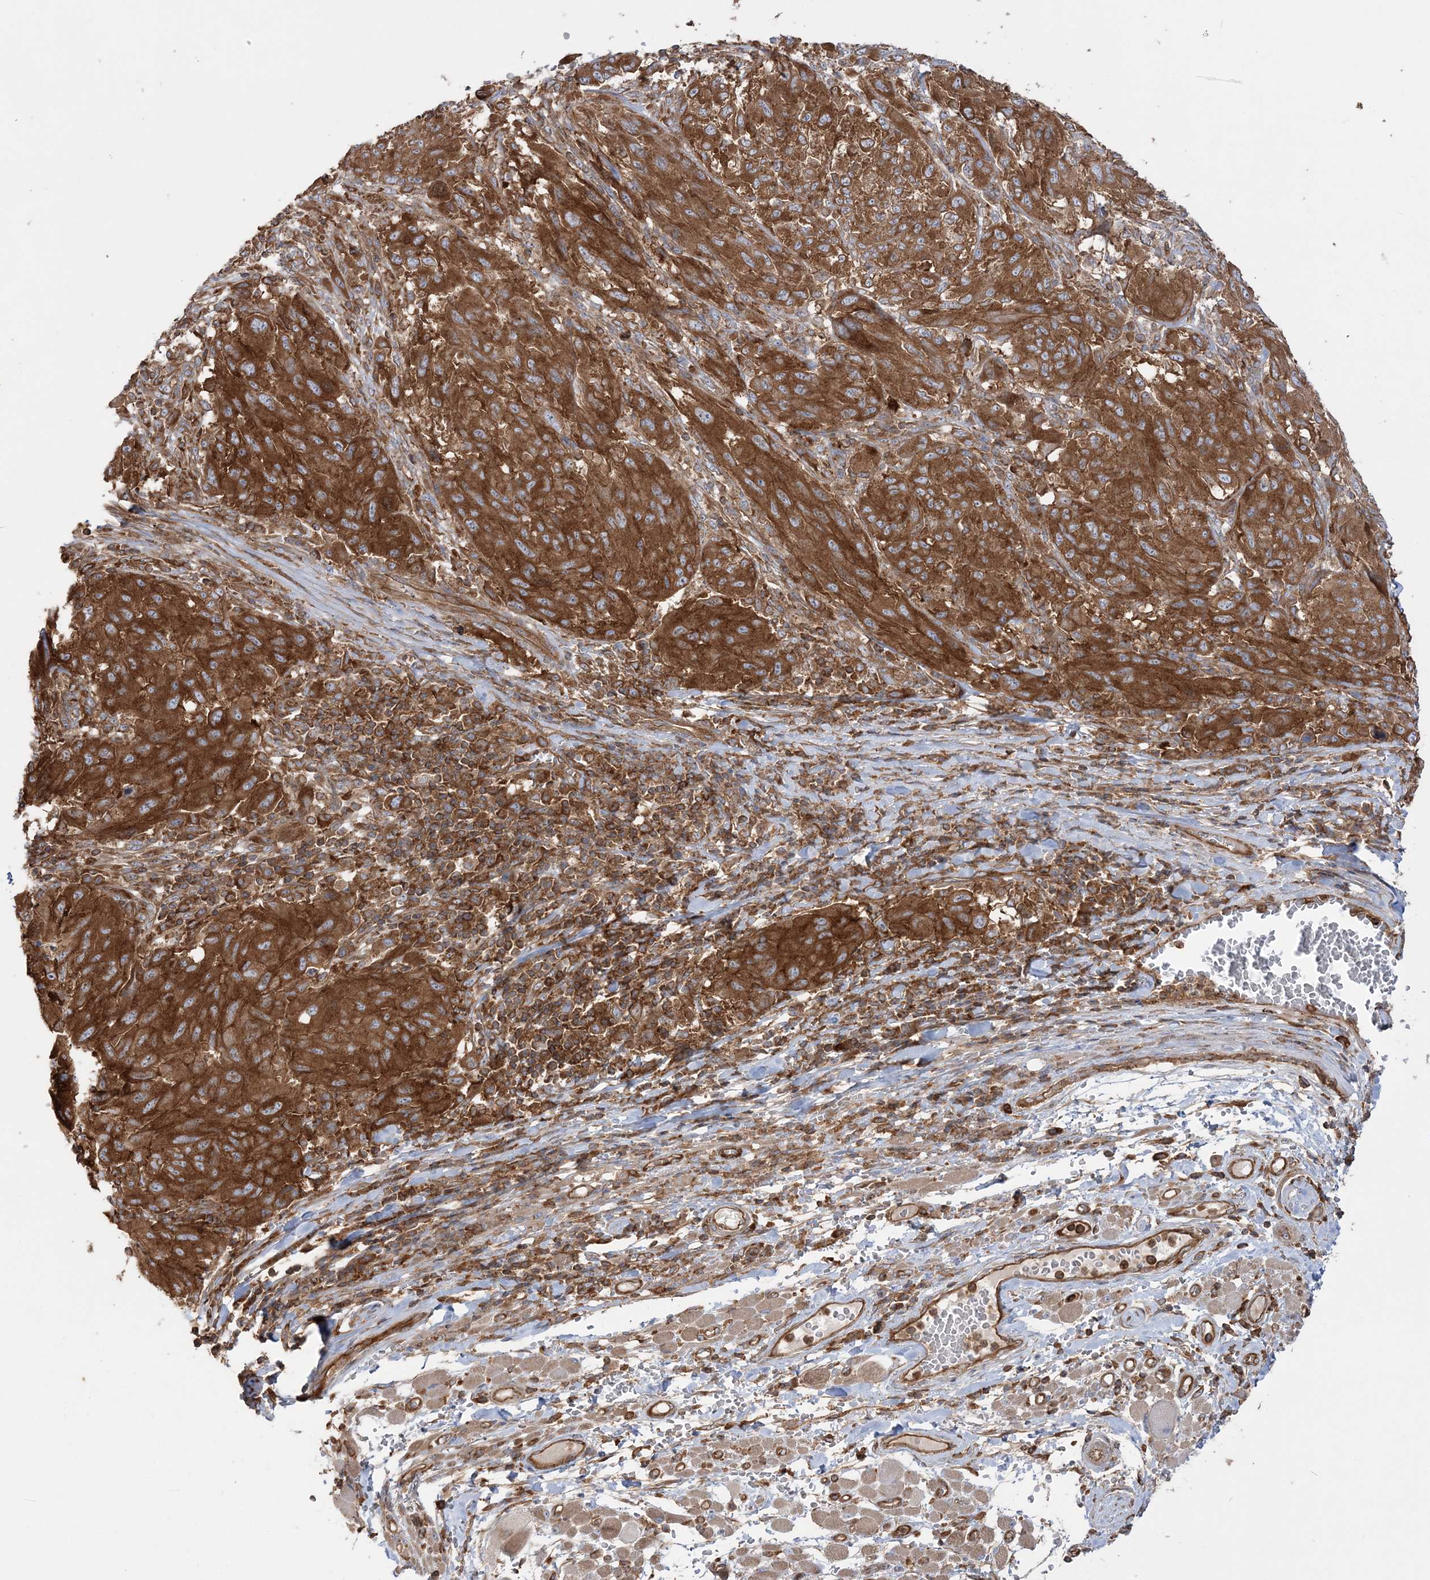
{"staining": {"intensity": "strong", "quantity": ">75%", "location": "cytoplasmic/membranous"}, "tissue": "melanoma", "cell_type": "Tumor cells", "image_type": "cancer", "snomed": [{"axis": "morphology", "description": "Malignant melanoma, NOS"}, {"axis": "topography", "description": "Skin"}], "caption": "Human malignant melanoma stained with a protein marker exhibits strong staining in tumor cells.", "gene": "TBC1D5", "patient": {"sex": "female", "age": 91}}